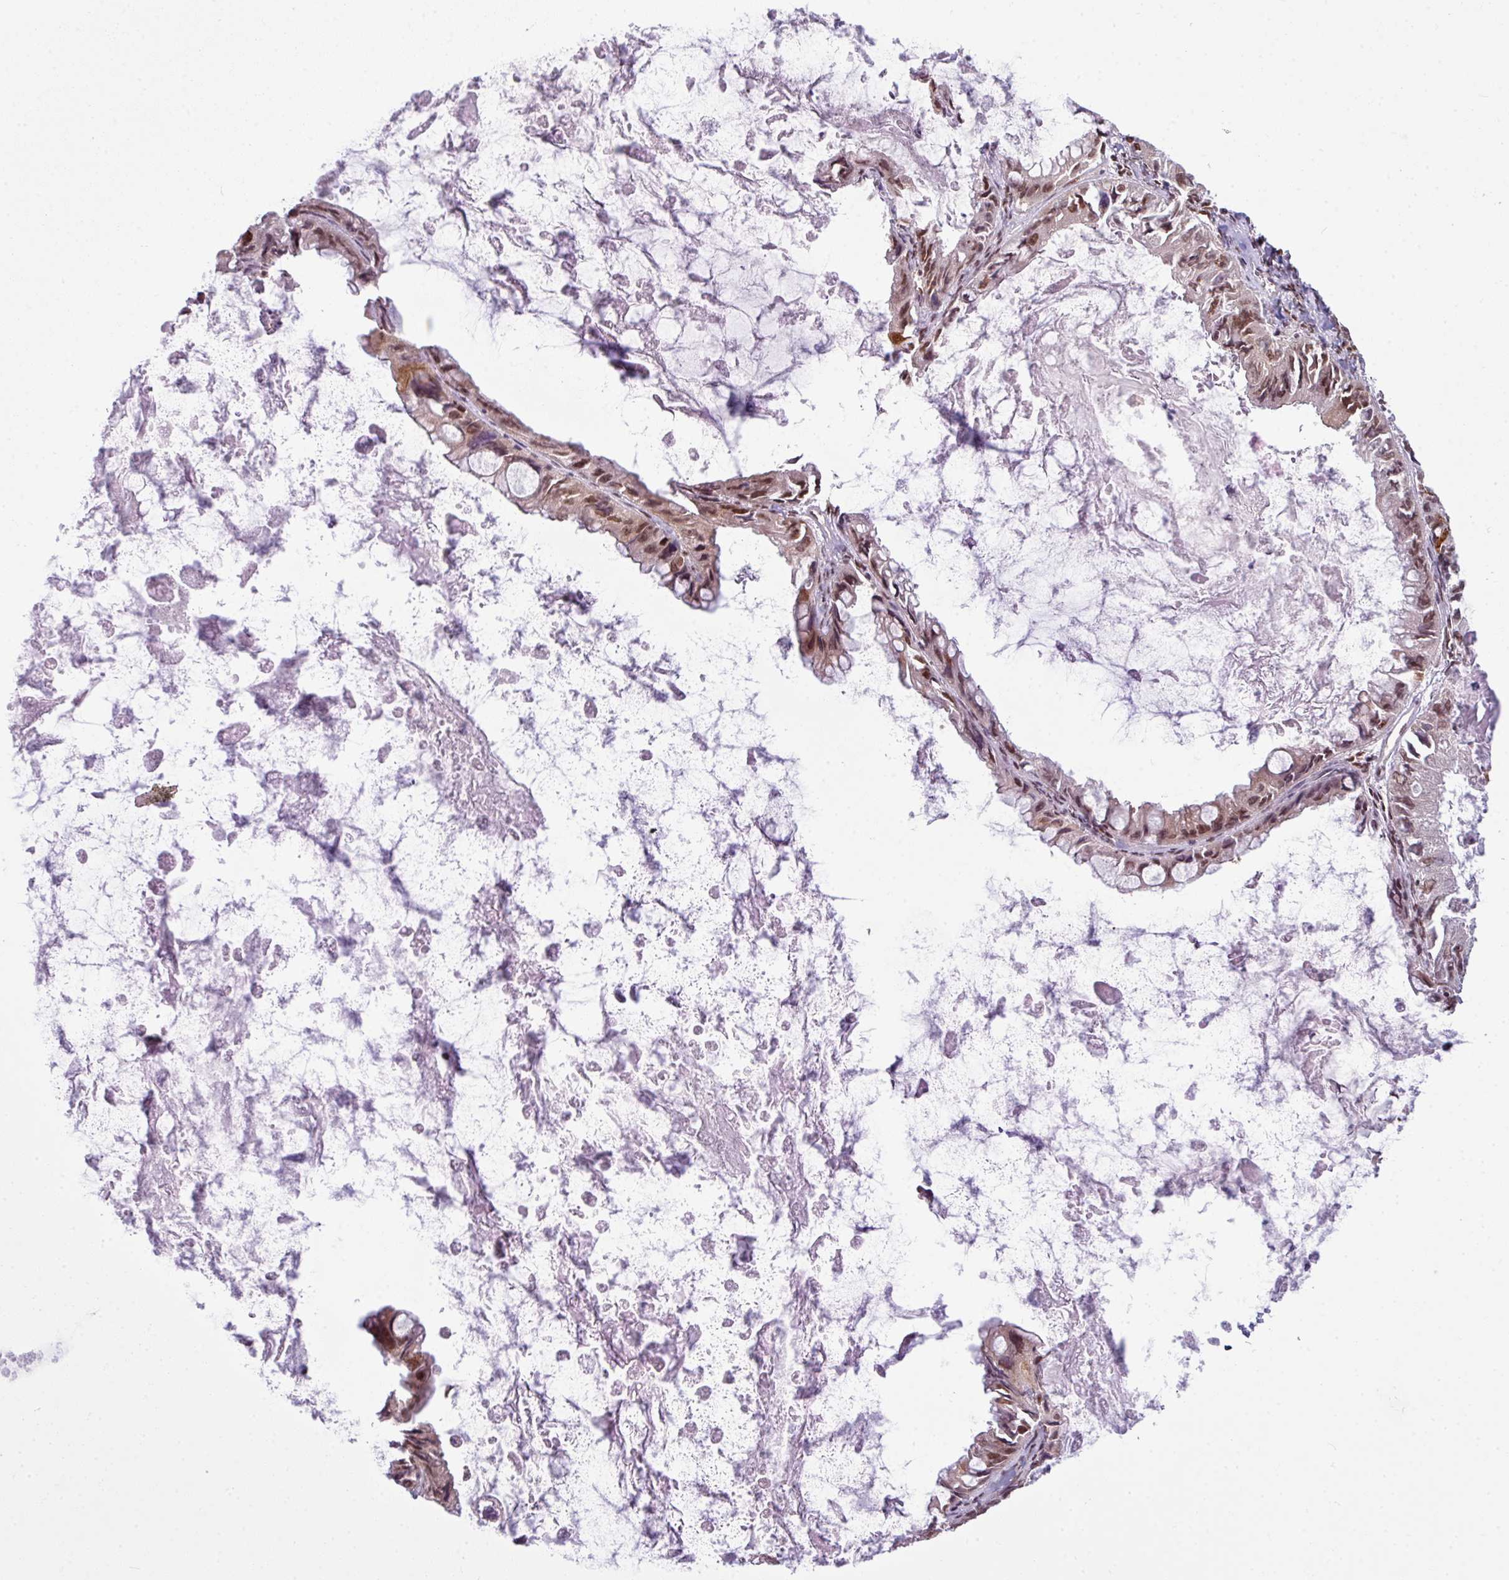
{"staining": {"intensity": "moderate", "quantity": ">75%", "location": "nuclear"}, "tissue": "ovarian cancer", "cell_type": "Tumor cells", "image_type": "cancer", "snomed": [{"axis": "morphology", "description": "Cystadenocarcinoma, mucinous, NOS"}, {"axis": "topography", "description": "Ovary"}], "caption": "Protein analysis of ovarian mucinous cystadenocarcinoma tissue reveals moderate nuclear expression in about >75% of tumor cells. The staining was performed using DAB, with brown indicating positive protein expression. Nuclei are stained blue with hematoxylin.", "gene": "ARL6IP4", "patient": {"sex": "female", "age": 61}}